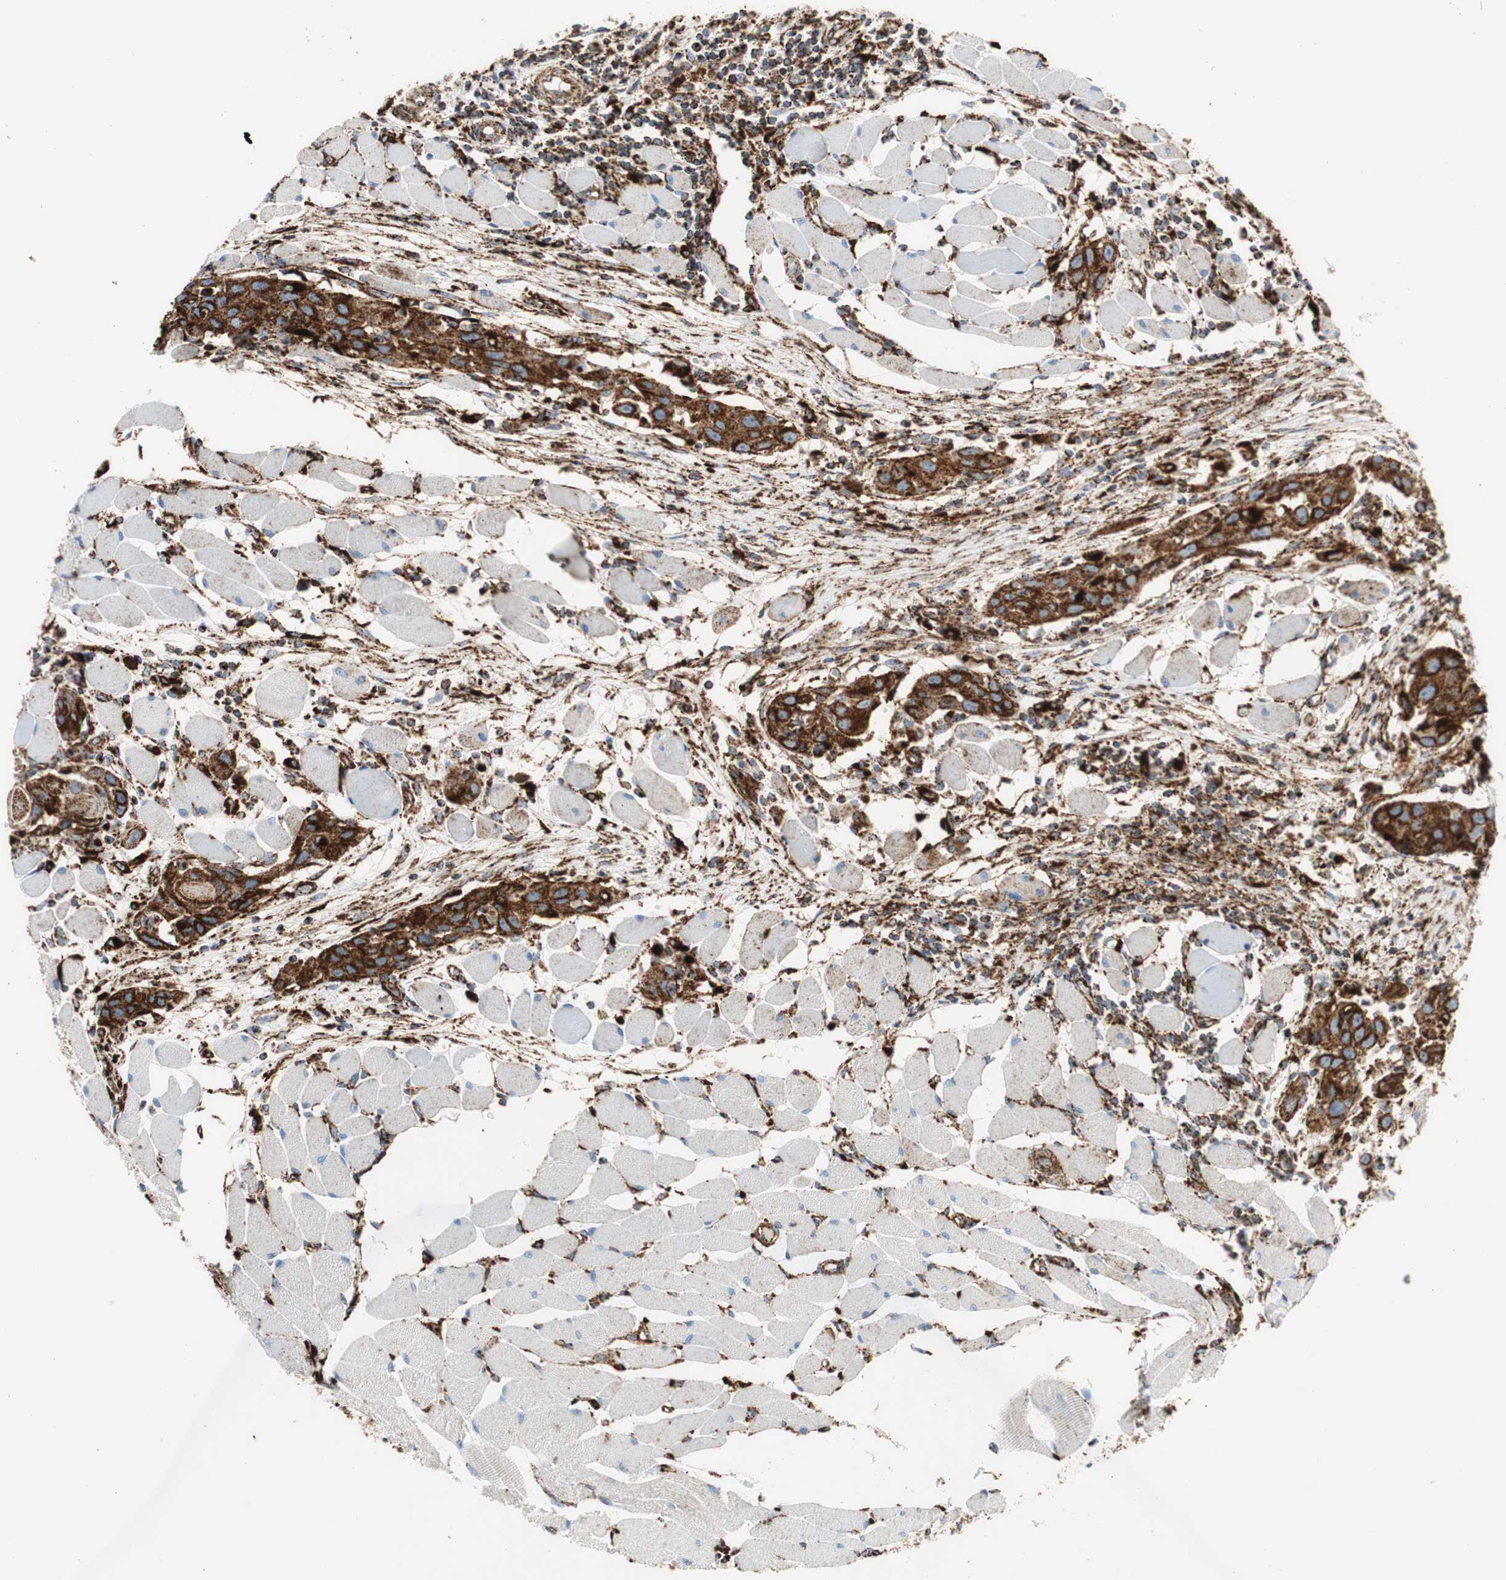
{"staining": {"intensity": "strong", "quantity": ">75%", "location": "cytoplasmic/membranous"}, "tissue": "head and neck cancer", "cell_type": "Tumor cells", "image_type": "cancer", "snomed": [{"axis": "morphology", "description": "Squamous cell carcinoma, NOS"}, {"axis": "topography", "description": "Oral tissue"}, {"axis": "topography", "description": "Head-Neck"}], "caption": "Human head and neck cancer stained with a protein marker shows strong staining in tumor cells.", "gene": "LAMP1", "patient": {"sex": "female", "age": 50}}